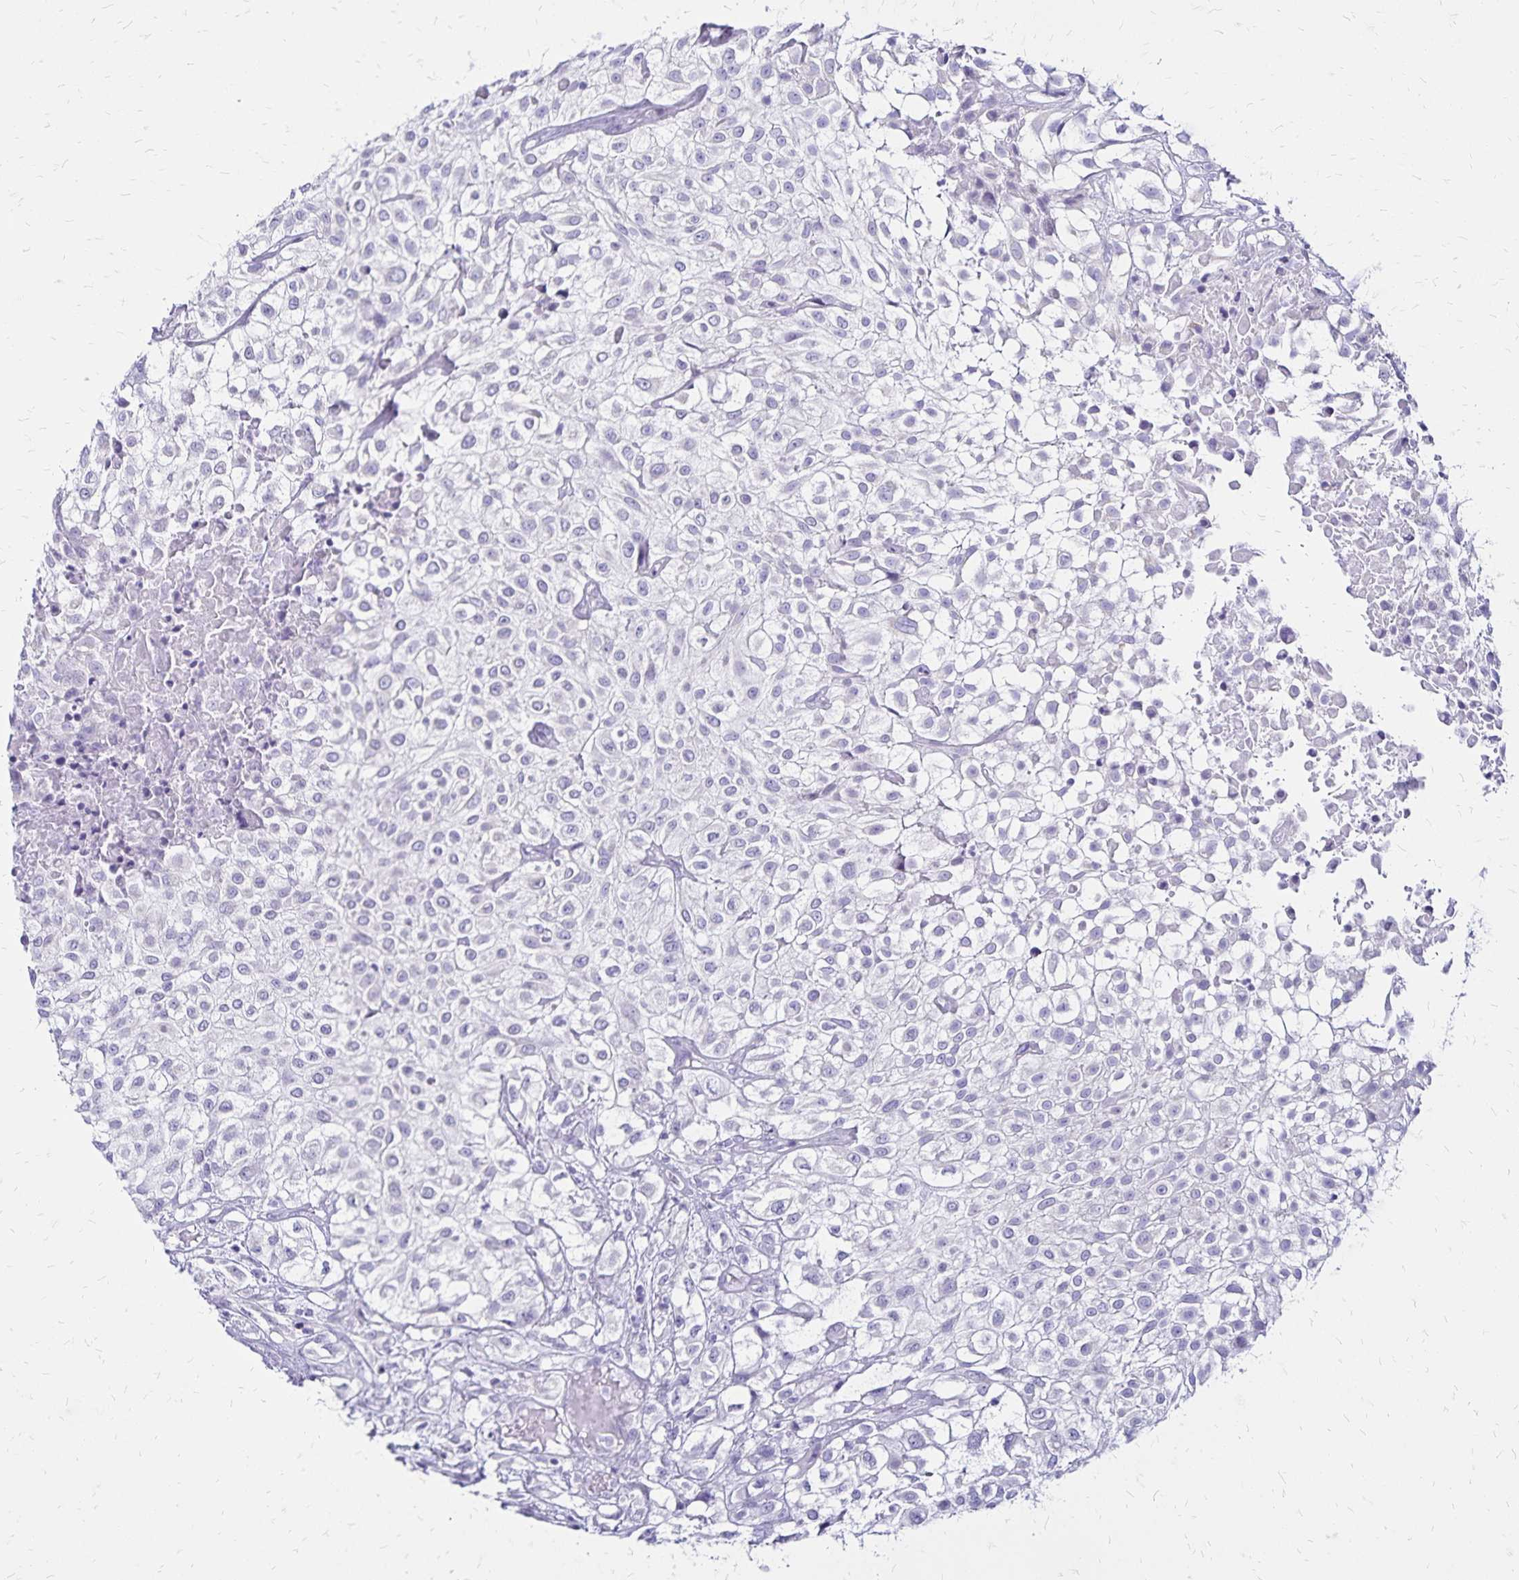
{"staining": {"intensity": "negative", "quantity": "none", "location": "none"}, "tissue": "urothelial cancer", "cell_type": "Tumor cells", "image_type": "cancer", "snomed": [{"axis": "morphology", "description": "Urothelial carcinoma, High grade"}, {"axis": "topography", "description": "Urinary bladder"}], "caption": "Immunohistochemical staining of high-grade urothelial carcinoma displays no significant positivity in tumor cells.", "gene": "LIN28B", "patient": {"sex": "male", "age": 56}}